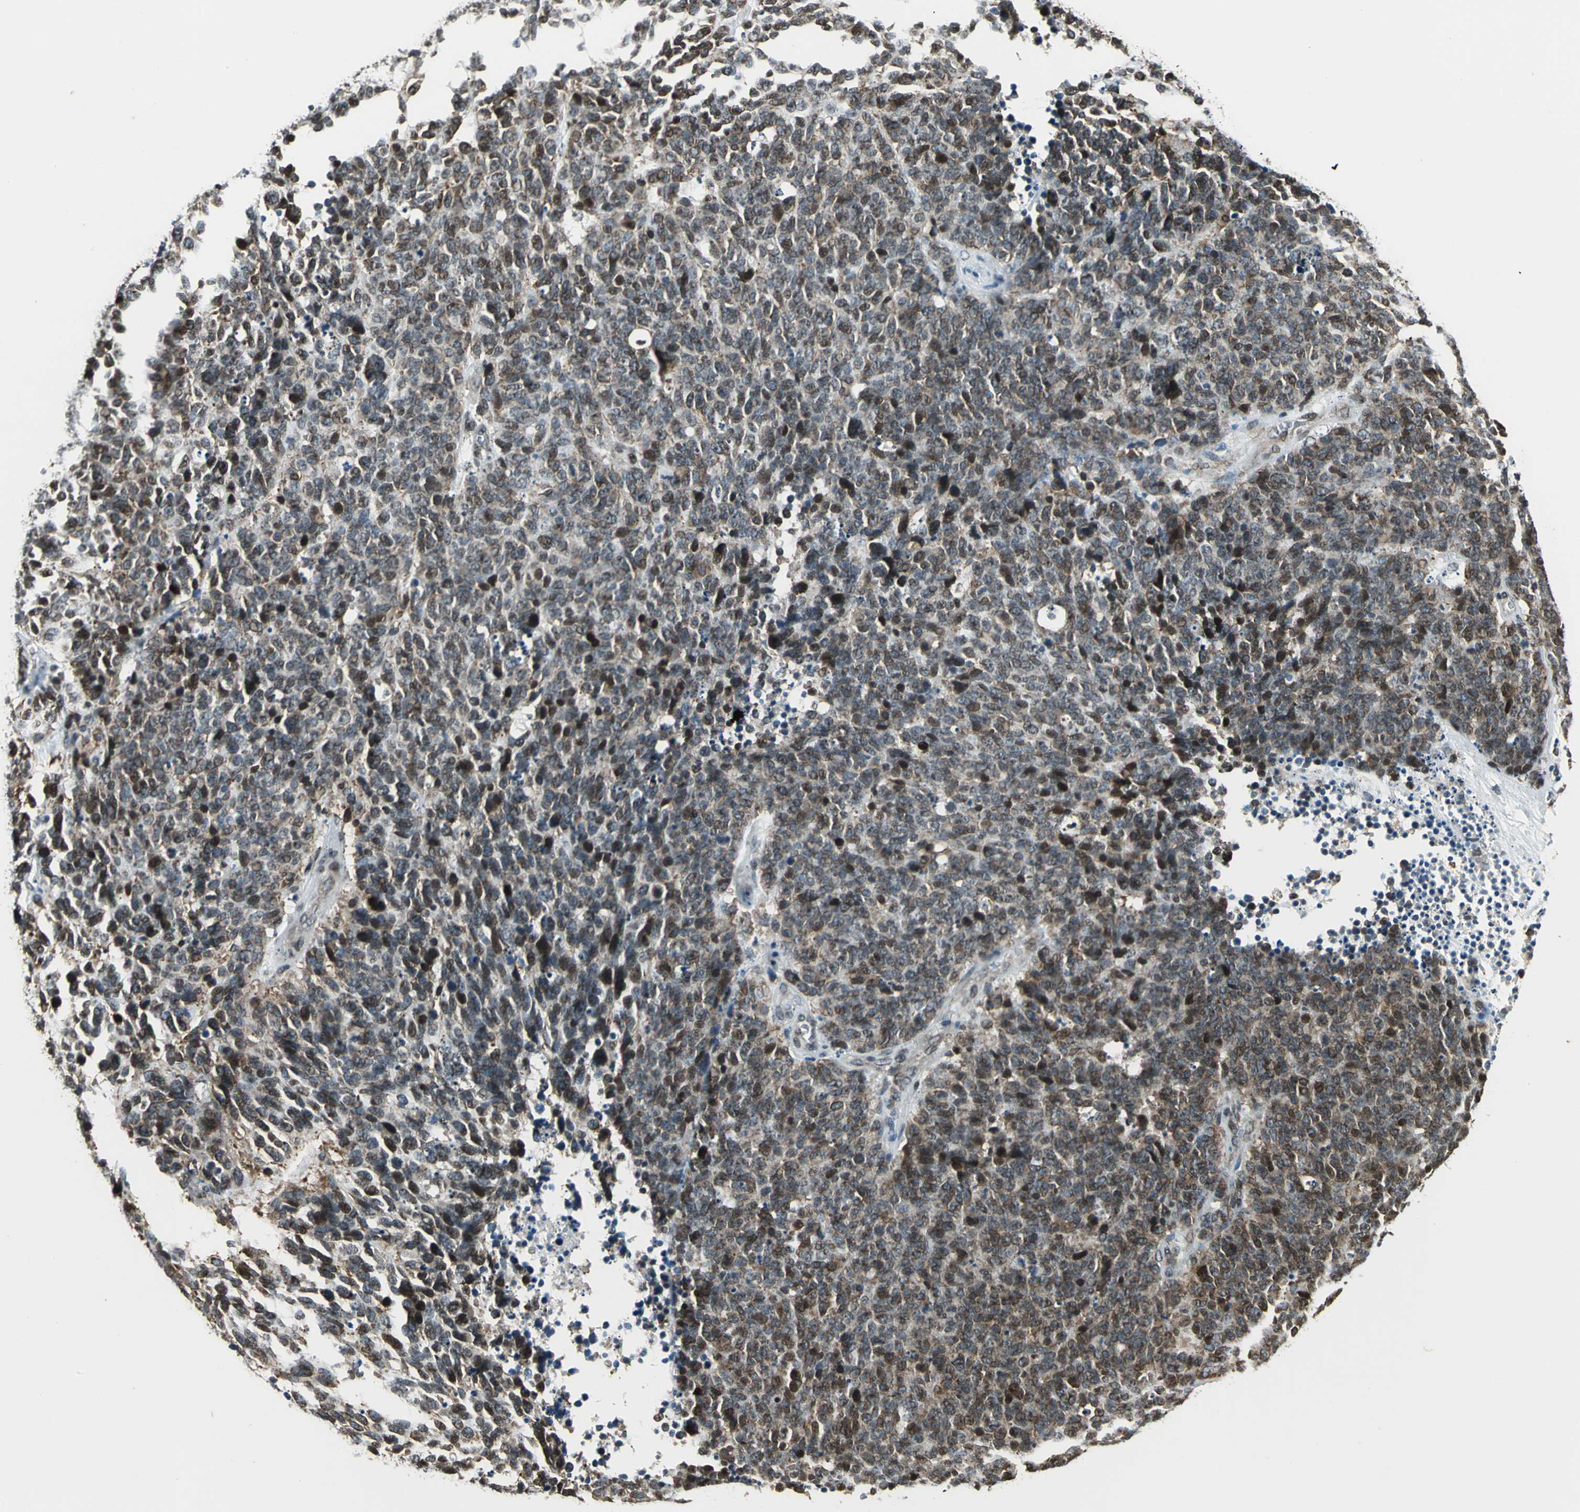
{"staining": {"intensity": "strong", "quantity": ">75%", "location": "cytoplasmic/membranous,nuclear"}, "tissue": "lung cancer", "cell_type": "Tumor cells", "image_type": "cancer", "snomed": [{"axis": "morphology", "description": "Neoplasm, malignant, NOS"}, {"axis": "topography", "description": "Lung"}], "caption": "An IHC image of neoplastic tissue is shown. Protein staining in brown highlights strong cytoplasmic/membranous and nuclear positivity in neoplasm (malignant) (lung) within tumor cells.", "gene": "BRIP1", "patient": {"sex": "female", "age": 58}}